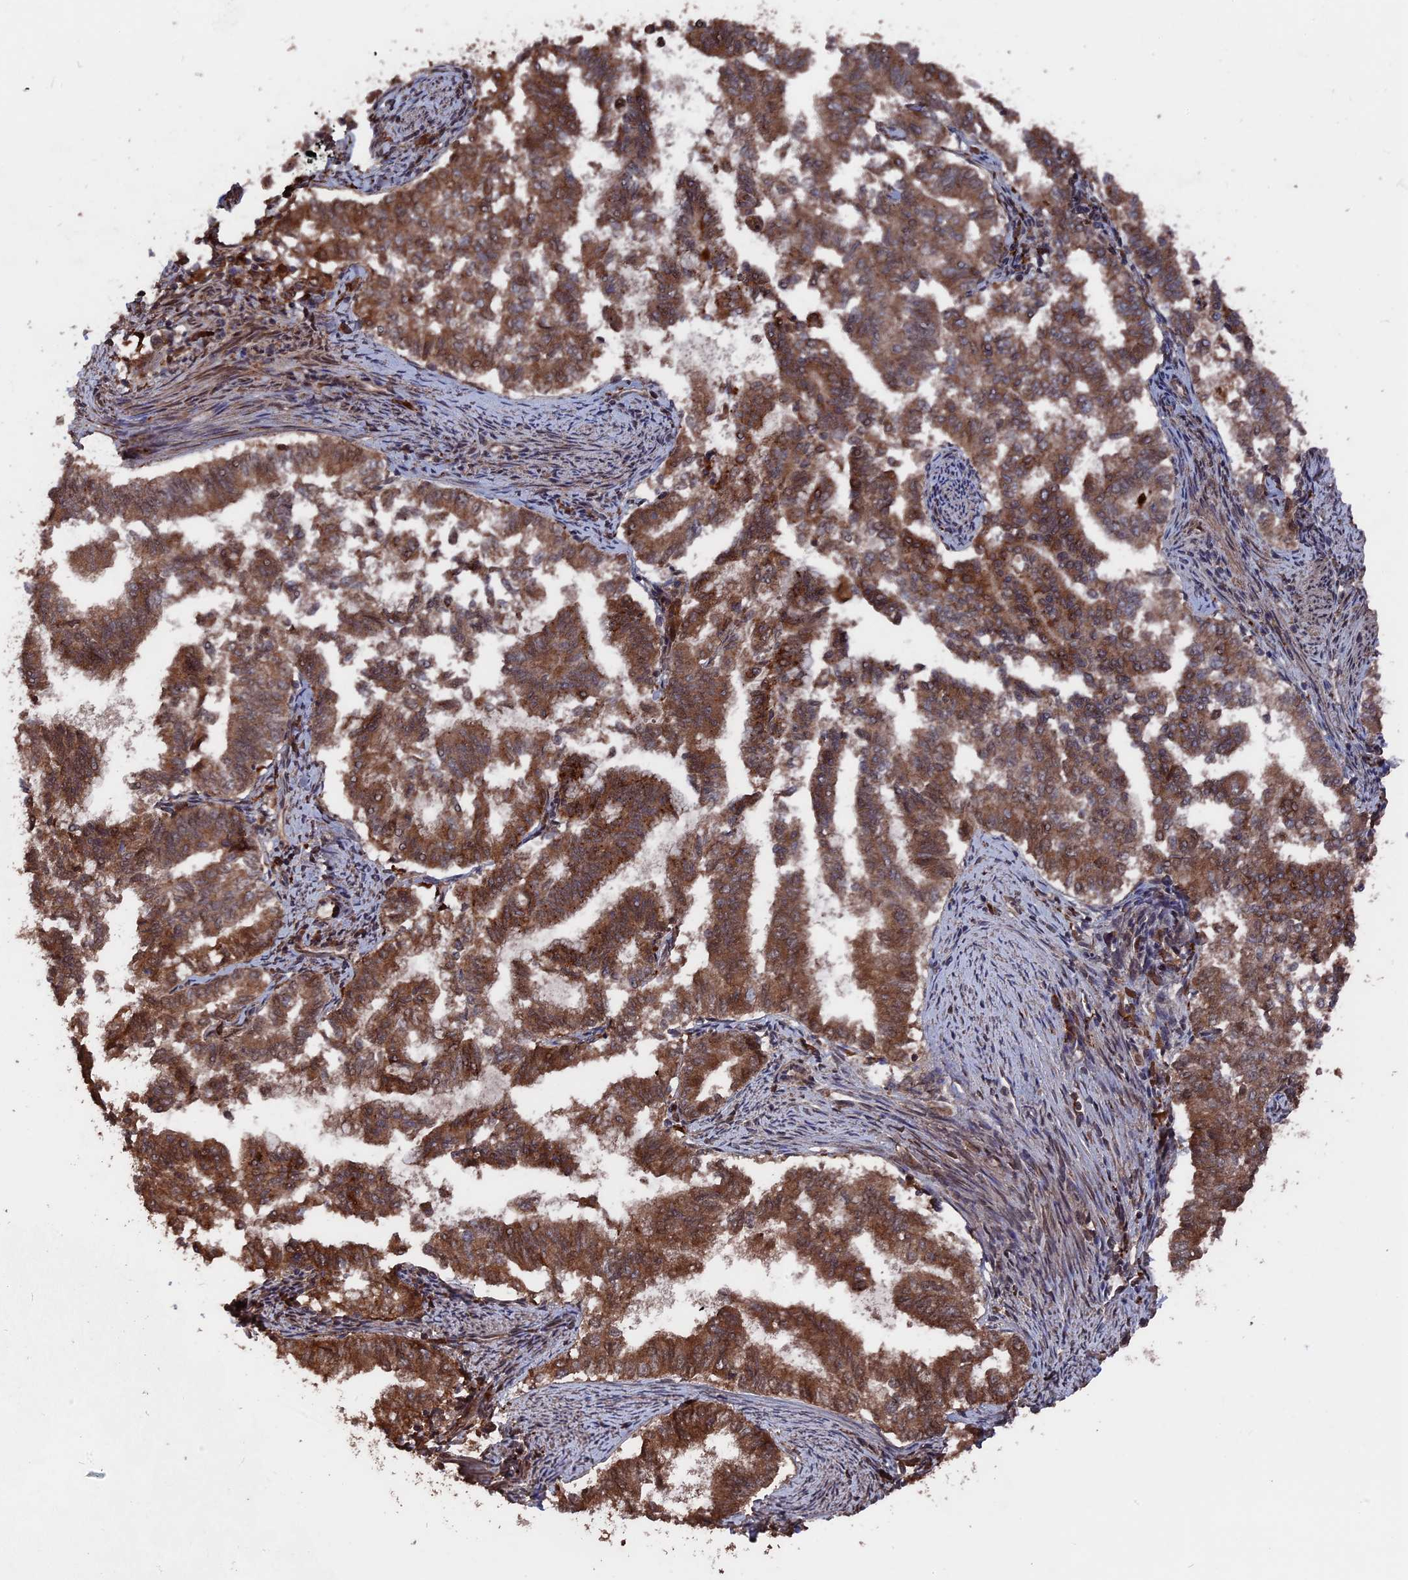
{"staining": {"intensity": "moderate", "quantity": ">75%", "location": "cytoplasmic/membranous,nuclear"}, "tissue": "endometrial cancer", "cell_type": "Tumor cells", "image_type": "cancer", "snomed": [{"axis": "morphology", "description": "Adenocarcinoma, NOS"}, {"axis": "topography", "description": "Endometrium"}], "caption": "A brown stain shows moderate cytoplasmic/membranous and nuclear positivity of a protein in endometrial cancer (adenocarcinoma) tumor cells. The protein is stained brown, and the nuclei are stained in blue (DAB (3,3'-diaminobenzidine) IHC with brightfield microscopy, high magnification).", "gene": "TELO2", "patient": {"sex": "female", "age": 79}}